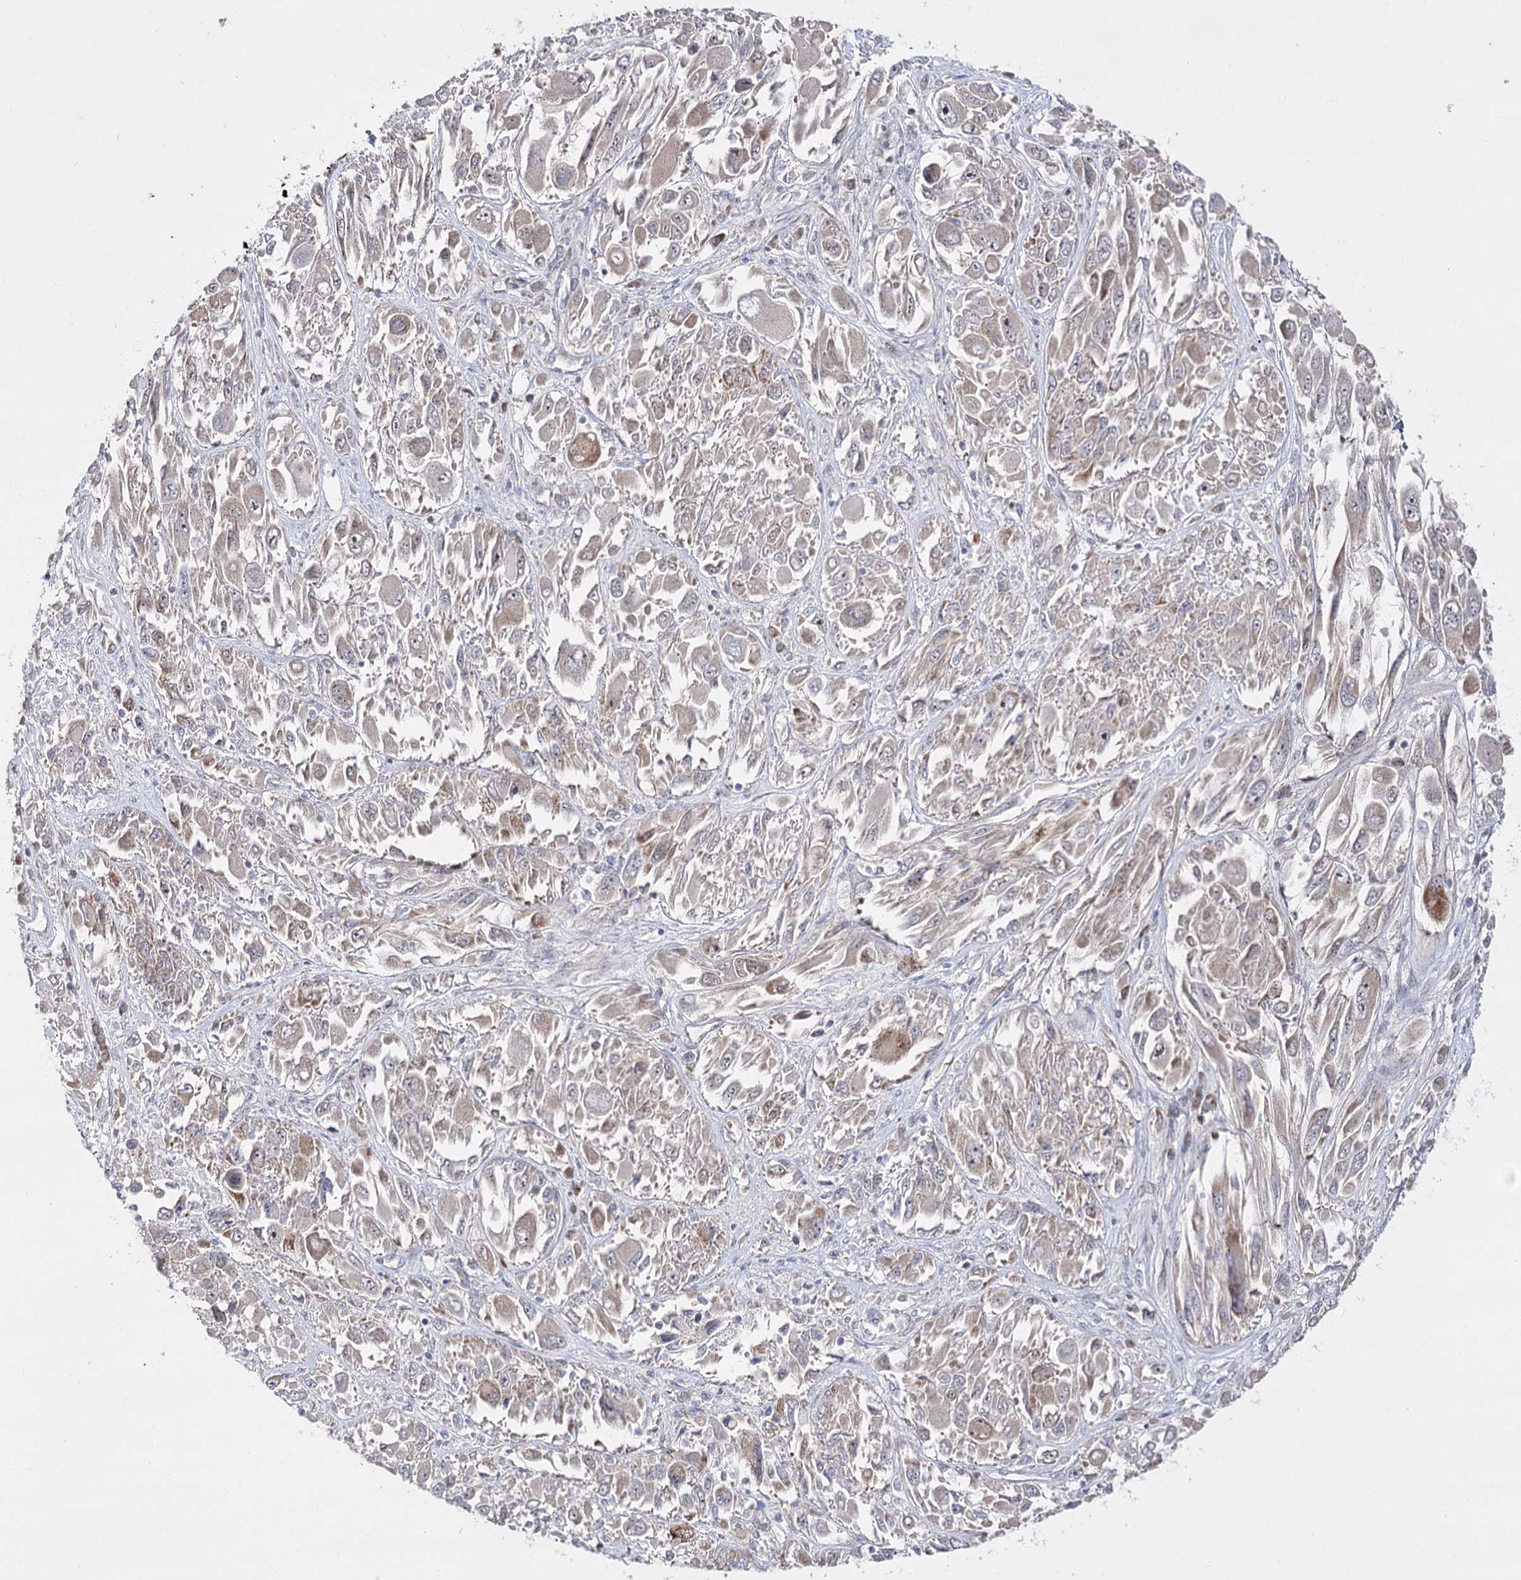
{"staining": {"intensity": "weak", "quantity": ">75%", "location": "cytoplasmic/membranous"}, "tissue": "melanoma", "cell_type": "Tumor cells", "image_type": "cancer", "snomed": [{"axis": "morphology", "description": "Malignant melanoma, NOS"}, {"axis": "topography", "description": "Skin"}], "caption": "Human malignant melanoma stained for a protein (brown) displays weak cytoplasmic/membranous positive expression in approximately >75% of tumor cells.", "gene": "NADK2", "patient": {"sex": "female", "age": 91}}